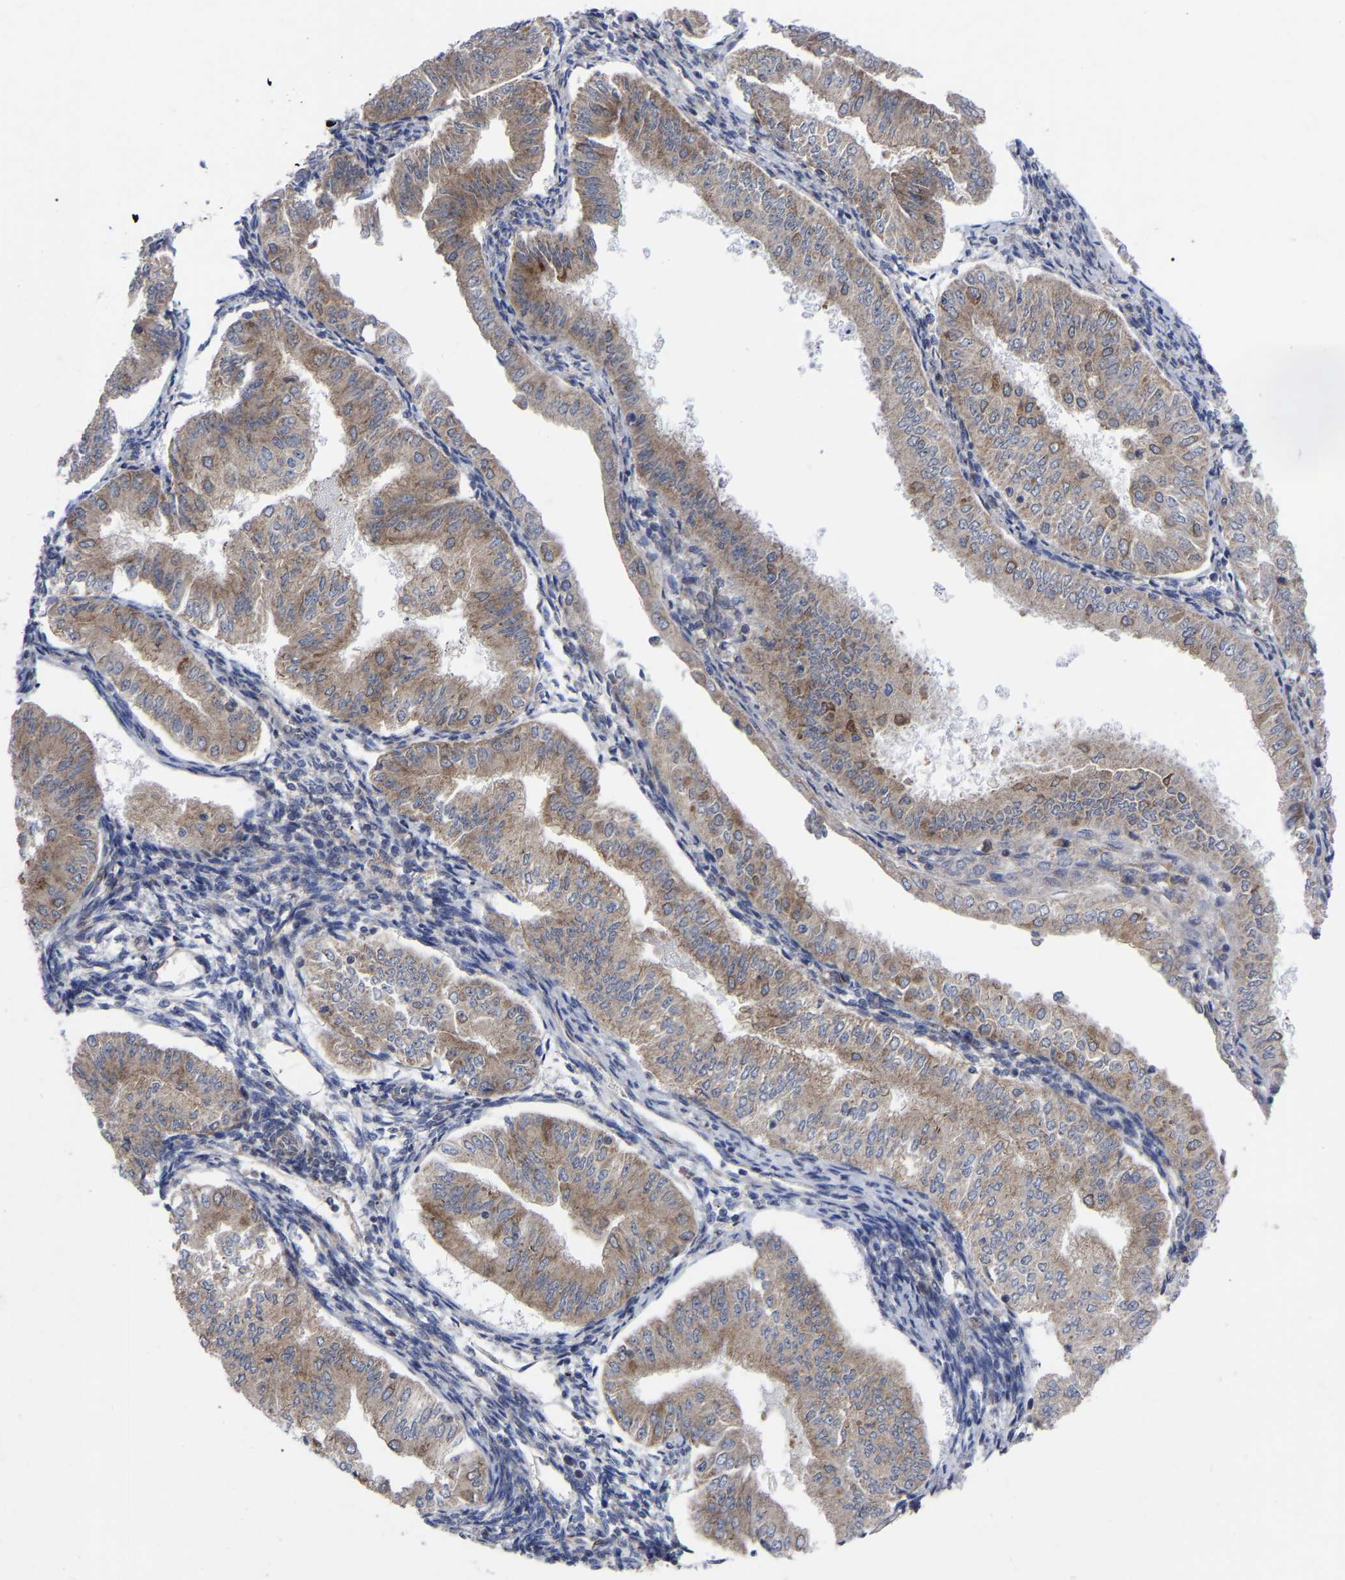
{"staining": {"intensity": "weak", "quantity": ">75%", "location": "cytoplasmic/membranous"}, "tissue": "endometrial cancer", "cell_type": "Tumor cells", "image_type": "cancer", "snomed": [{"axis": "morphology", "description": "Normal tissue, NOS"}, {"axis": "morphology", "description": "Adenocarcinoma, NOS"}, {"axis": "topography", "description": "Endometrium"}], "caption": "A micrograph of endometrial cancer stained for a protein shows weak cytoplasmic/membranous brown staining in tumor cells.", "gene": "TCP1", "patient": {"sex": "female", "age": 53}}